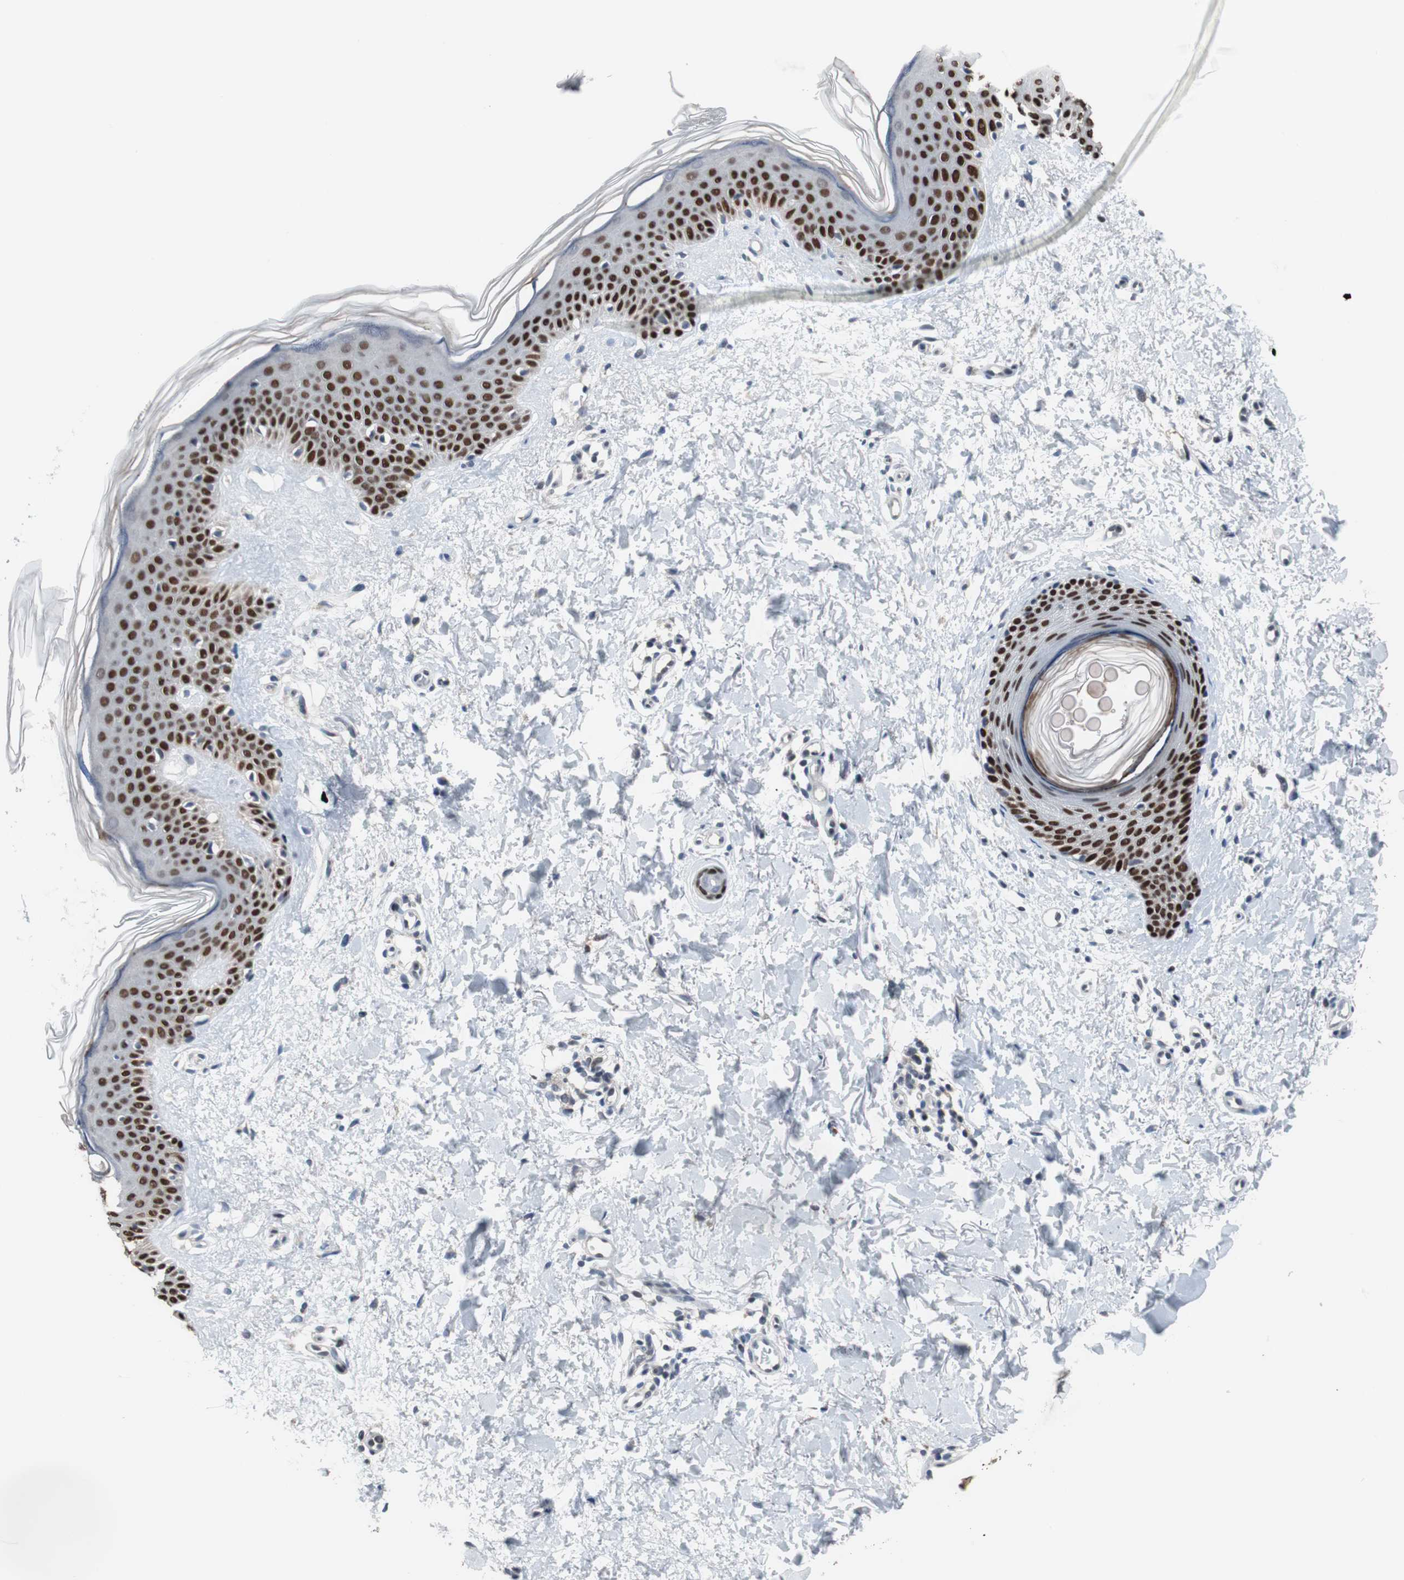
{"staining": {"intensity": "negative", "quantity": "none", "location": "none"}, "tissue": "skin", "cell_type": "Fibroblasts", "image_type": "normal", "snomed": [{"axis": "morphology", "description": "Normal tissue, NOS"}, {"axis": "topography", "description": "Skin"}], "caption": "This is an immunohistochemistry micrograph of unremarkable skin. There is no expression in fibroblasts.", "gene": "TP63", "patient": {"sex": "female", "age": 56}}